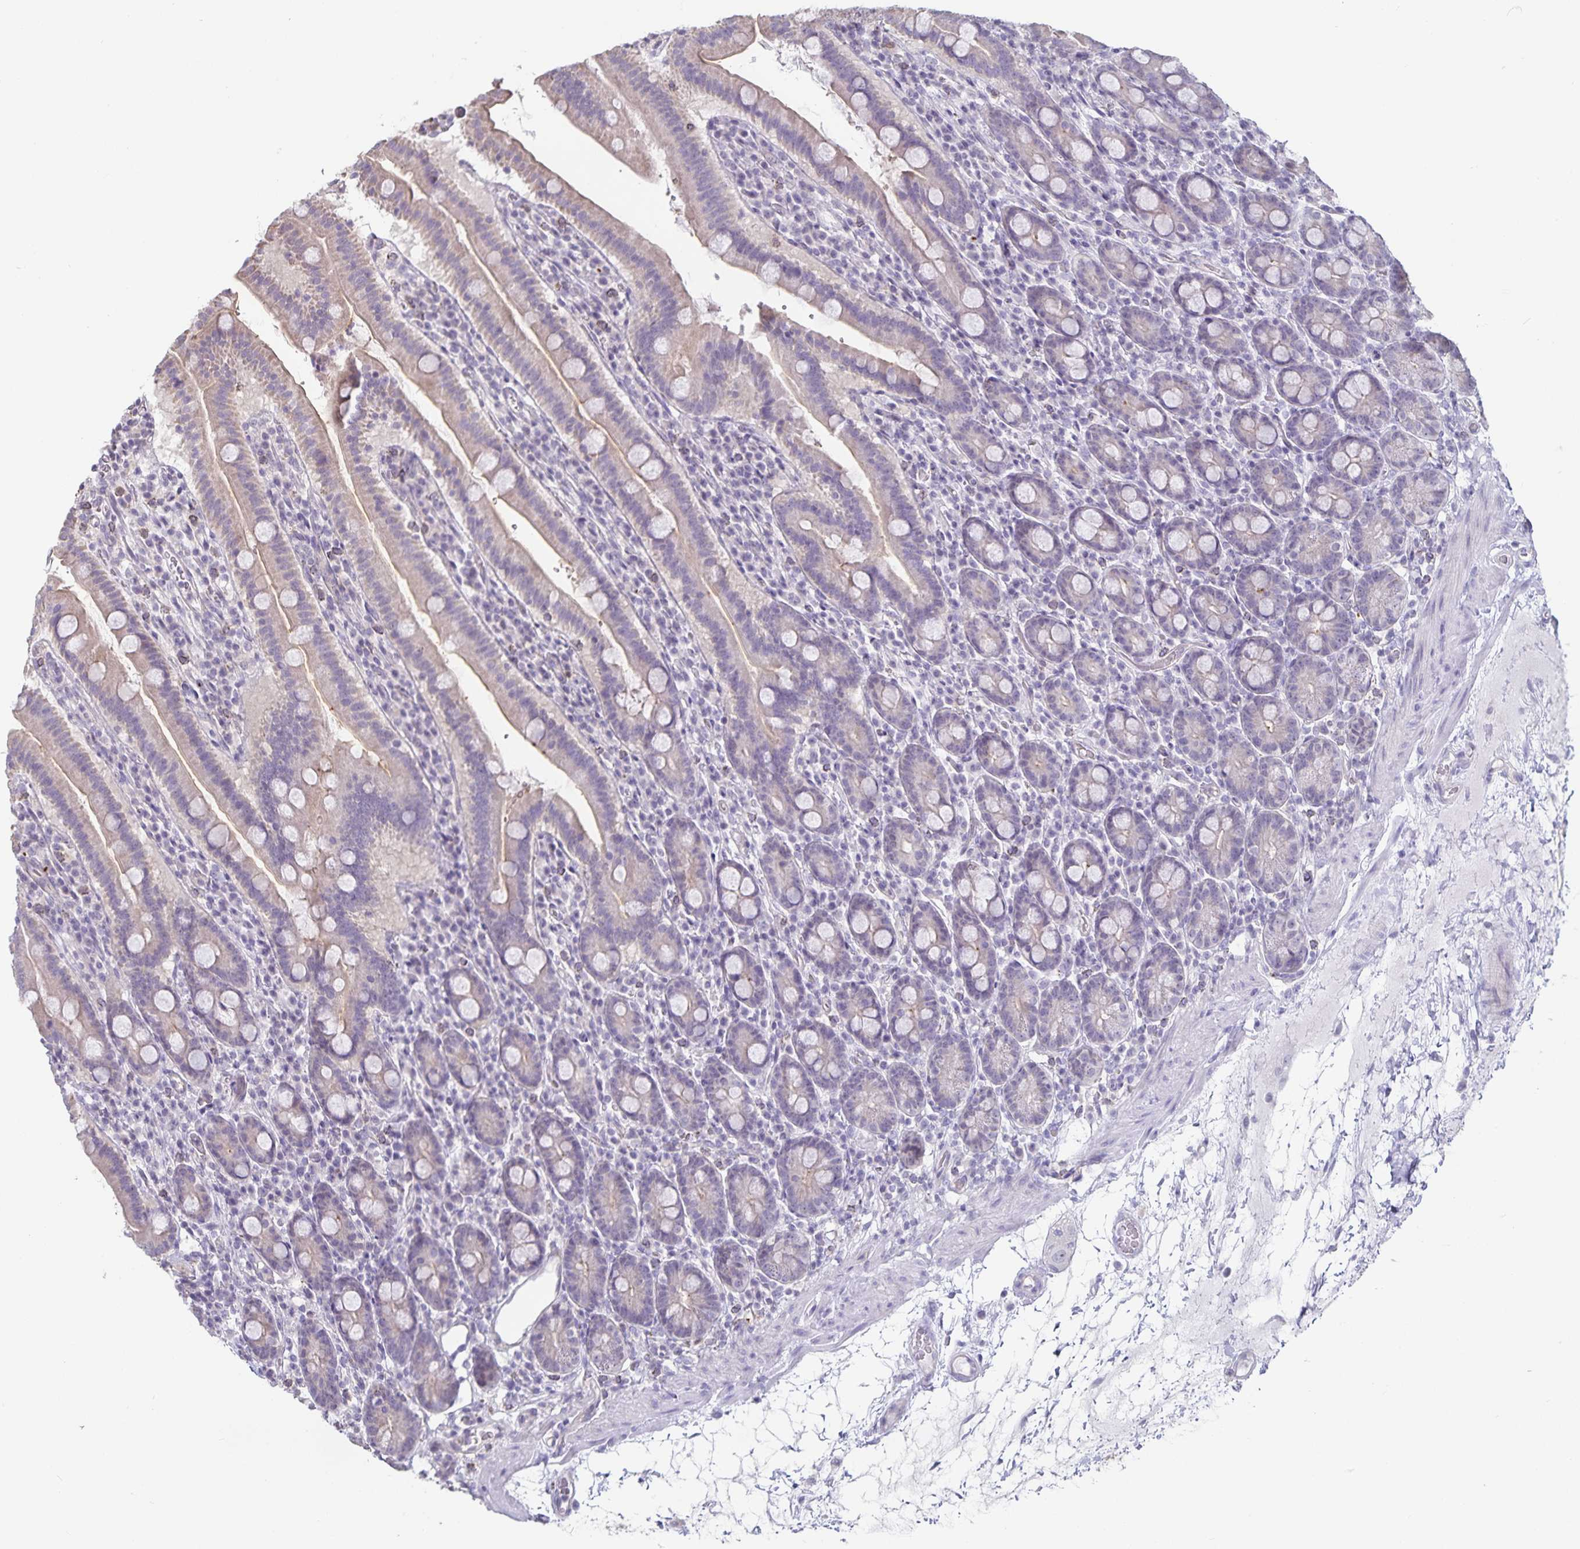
{"staining": {"intensity": "negative", "quantity": "none", "location": "none"}, "tissue": "small intestine", "cell_type": "Glandular cells", "image_type": "normal", "snomed": [{"axis": "morphology", "description": "Normal tissue, NOS"}, {"axis": "topography", "description": "Small intestine"}], "caption": "Immunohistochemistry of benign human small intestine displays no positivity in glandular cells. The staining was performed using DAB (3,3'-diaminobenzidine) to visualize the protein expression in brown, while the nuclei were stained in blue with hematoxylin (Magnification: 20x).", "gene": "DNAH9", "patient": {"sex": "male", "age": 26}}